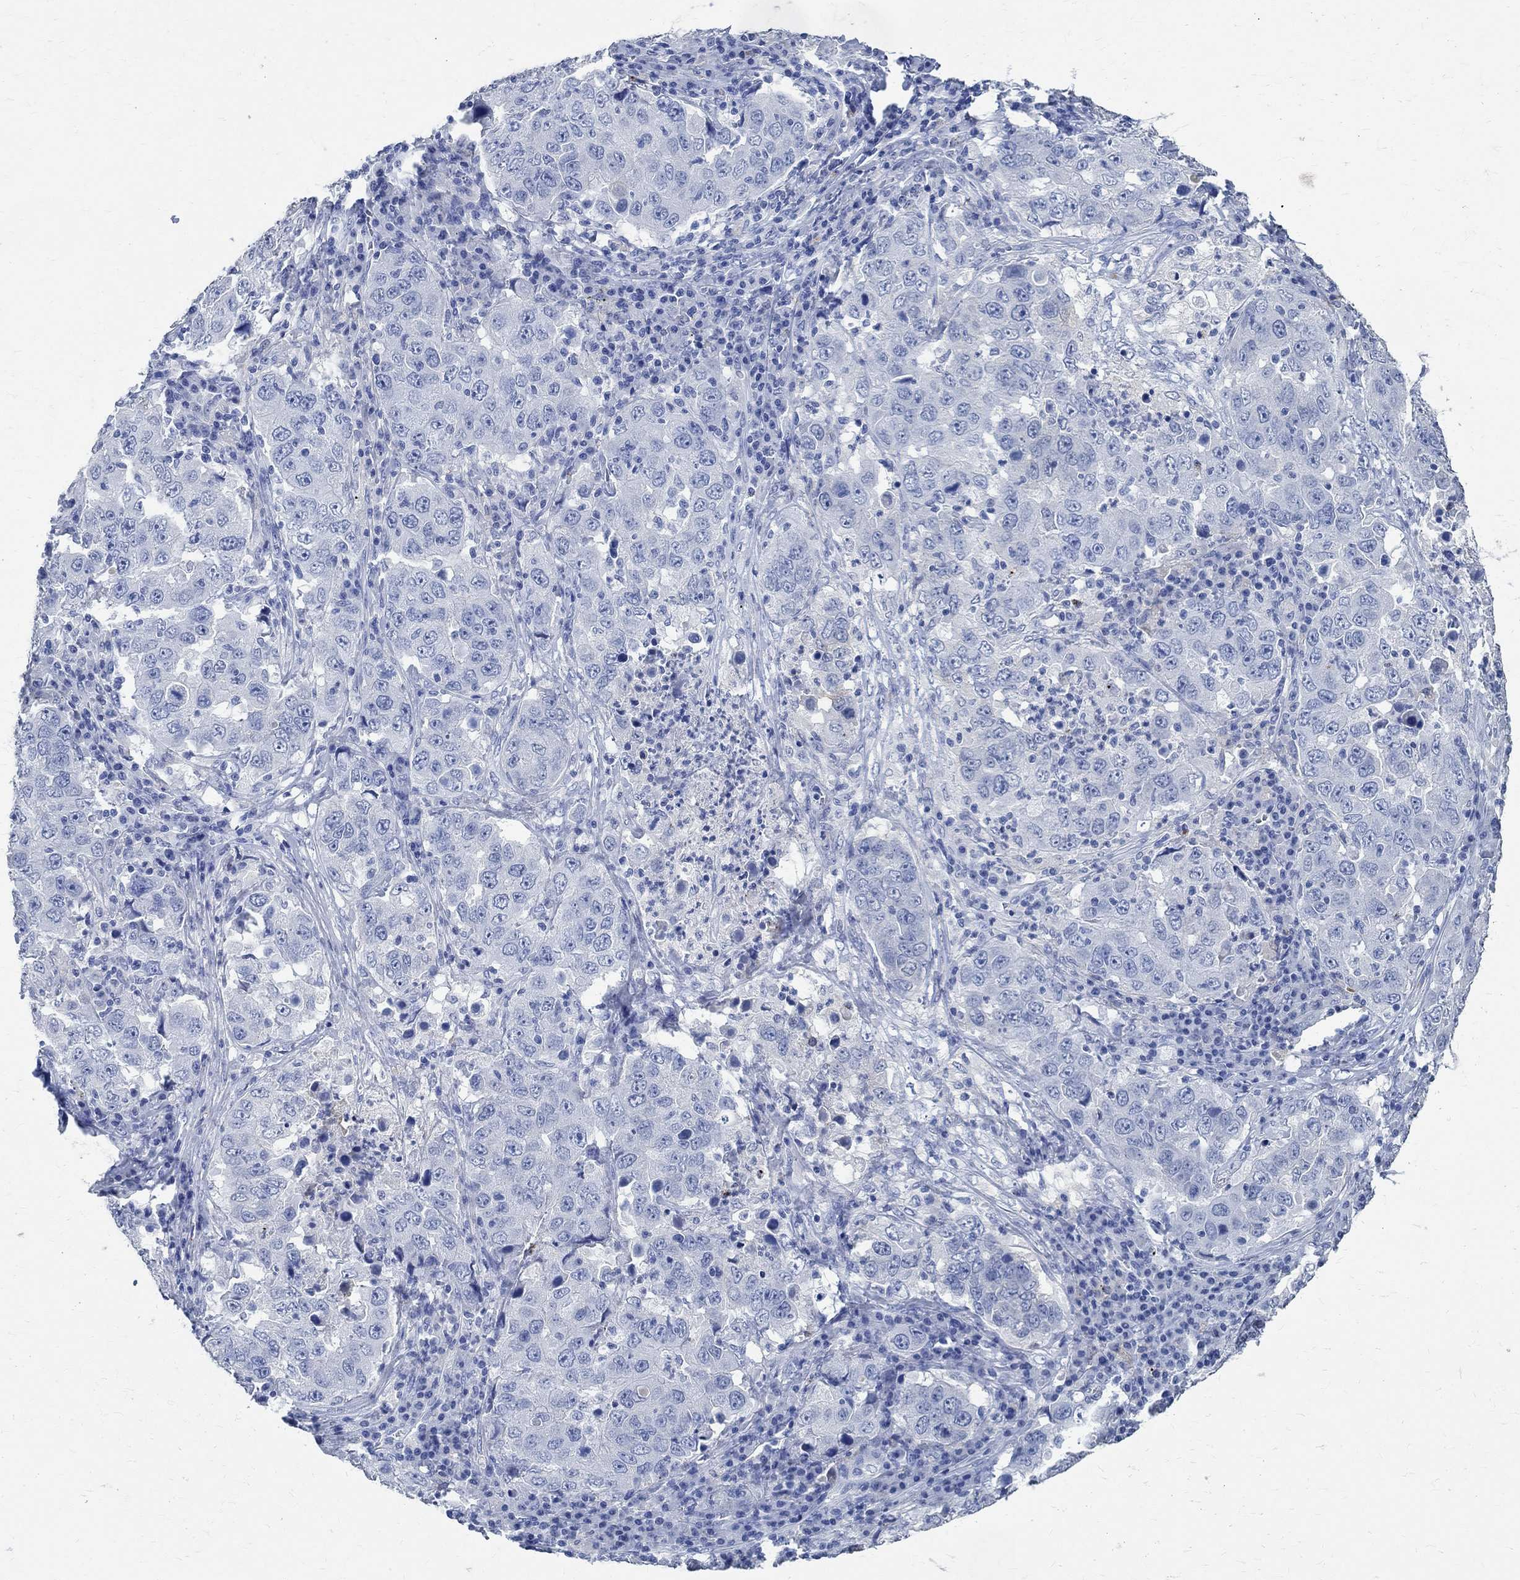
{"staining": {"intensity": "negative", "quantity": "none", "location": "none"}, "tissue": "lung cancer", "cell_type": "Tumor cells", "image_type": "cancer", "snomed": [{"axis": "morphology", "description": "Adenocarcinoma, NOS"}, {"axis": "topography", "description": "Lung"}], "caption": "Immunohistochemistry micrograph of adenocarcinoma (lung) stained for a protein (brown), which shows no staining in tumor cells. Brightfield microscopy of immunohistochemistry (IHC) stained with DAB (3,3'-diaminobenzidine) (brown) and hematoxylin (blue), captured at high magnification.", "gene": "TMEM221", "patient": {"sex": "male", "age": 73}}